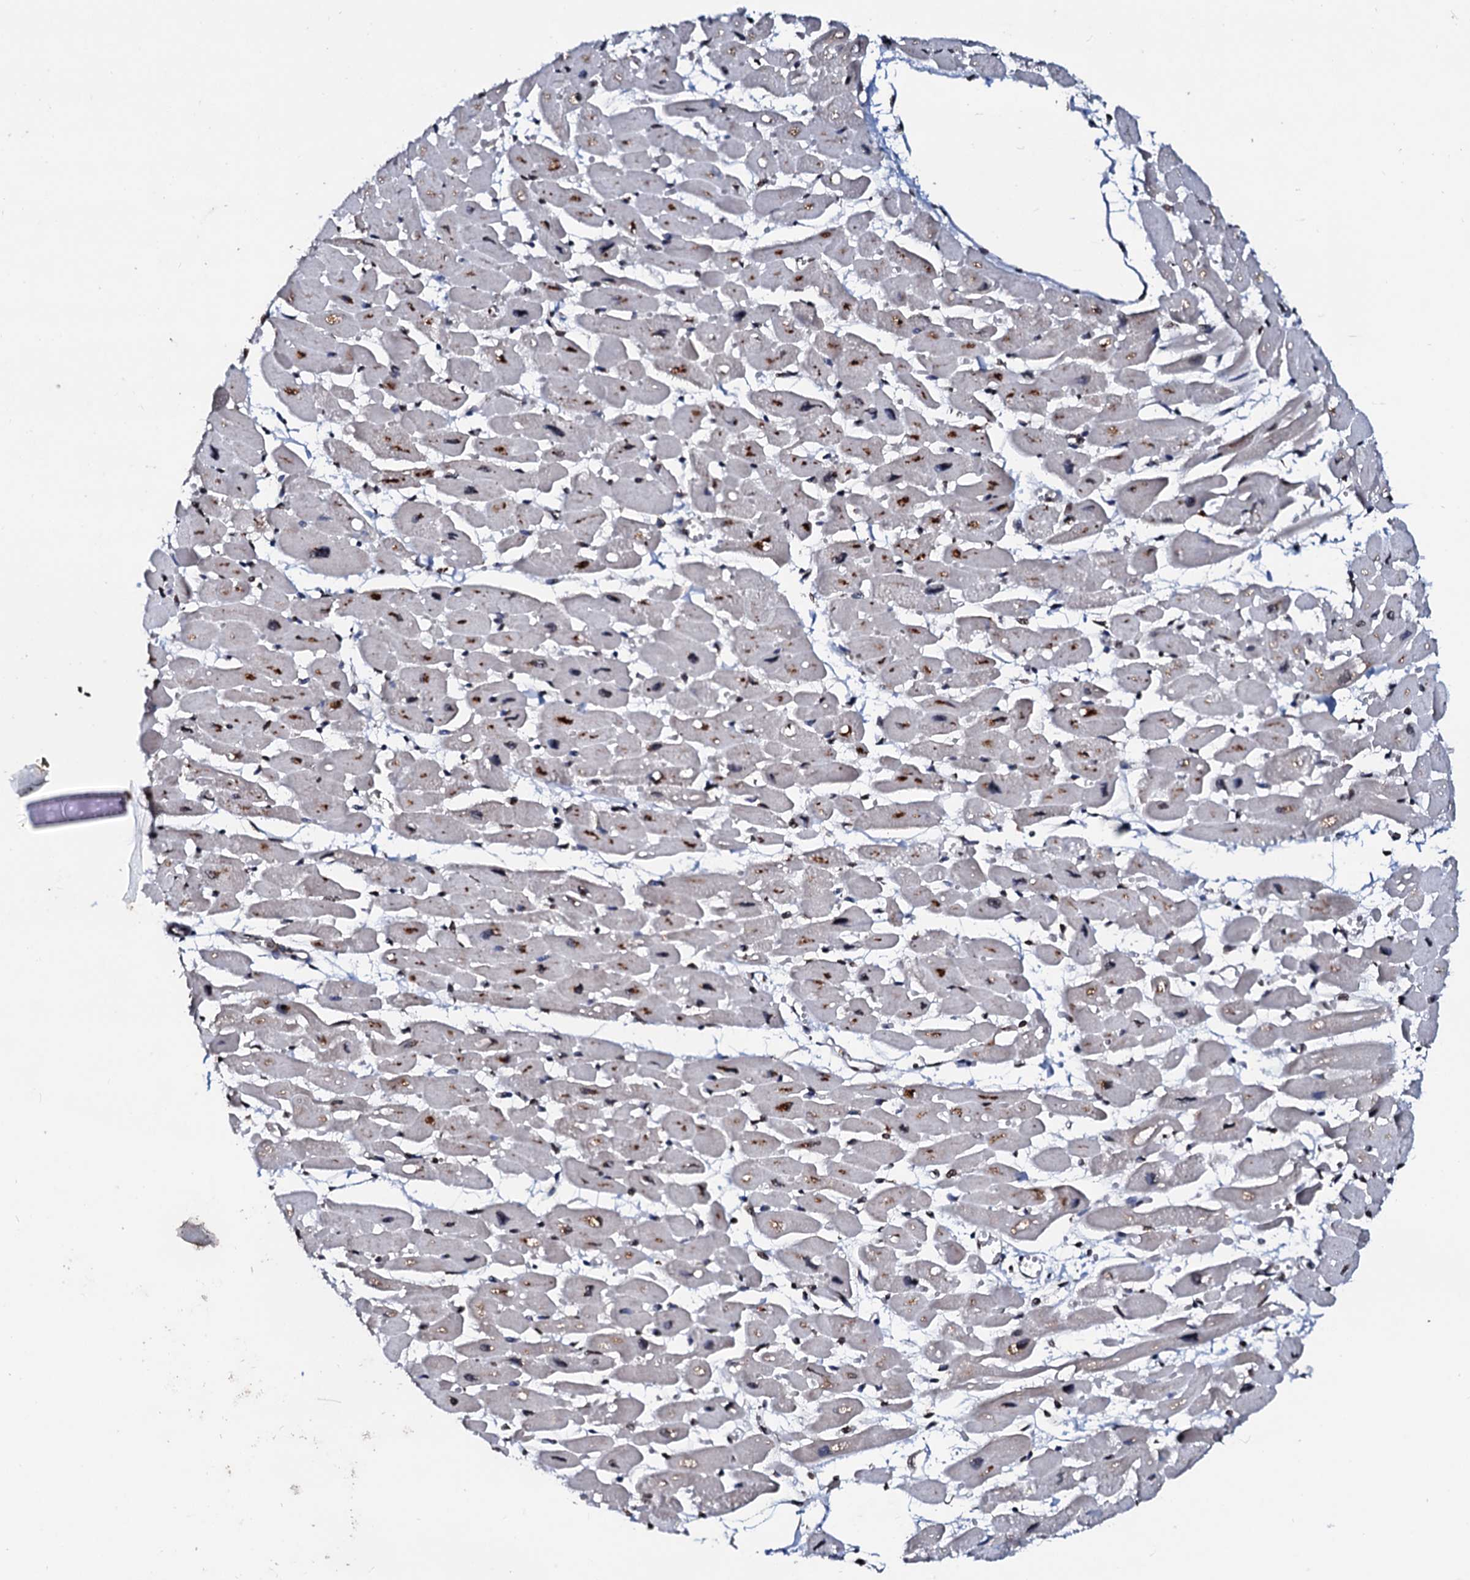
{"staining": {"intensity": "weak", "quantity": "25%-75%", "location": "cytoplasmic/membranous,nuclear"}, "tissue": "heart muscle", "cell_type": "Cardiomyocytes", "image_type": "normal", "snomed": [{"axis": "morphology", "description": "Normal tissue, NOS"}, {"axis": "topography", "description": "Heart"}], "caption": "Cardiomyocytes exhibit low levels of weak cytoplasmic/membranous,nuclear expression in about 25%-75% of cells in unremarkable human heart muscle.", "gene": "LSM11", "patient": {"sex": "female", "age": 54}}